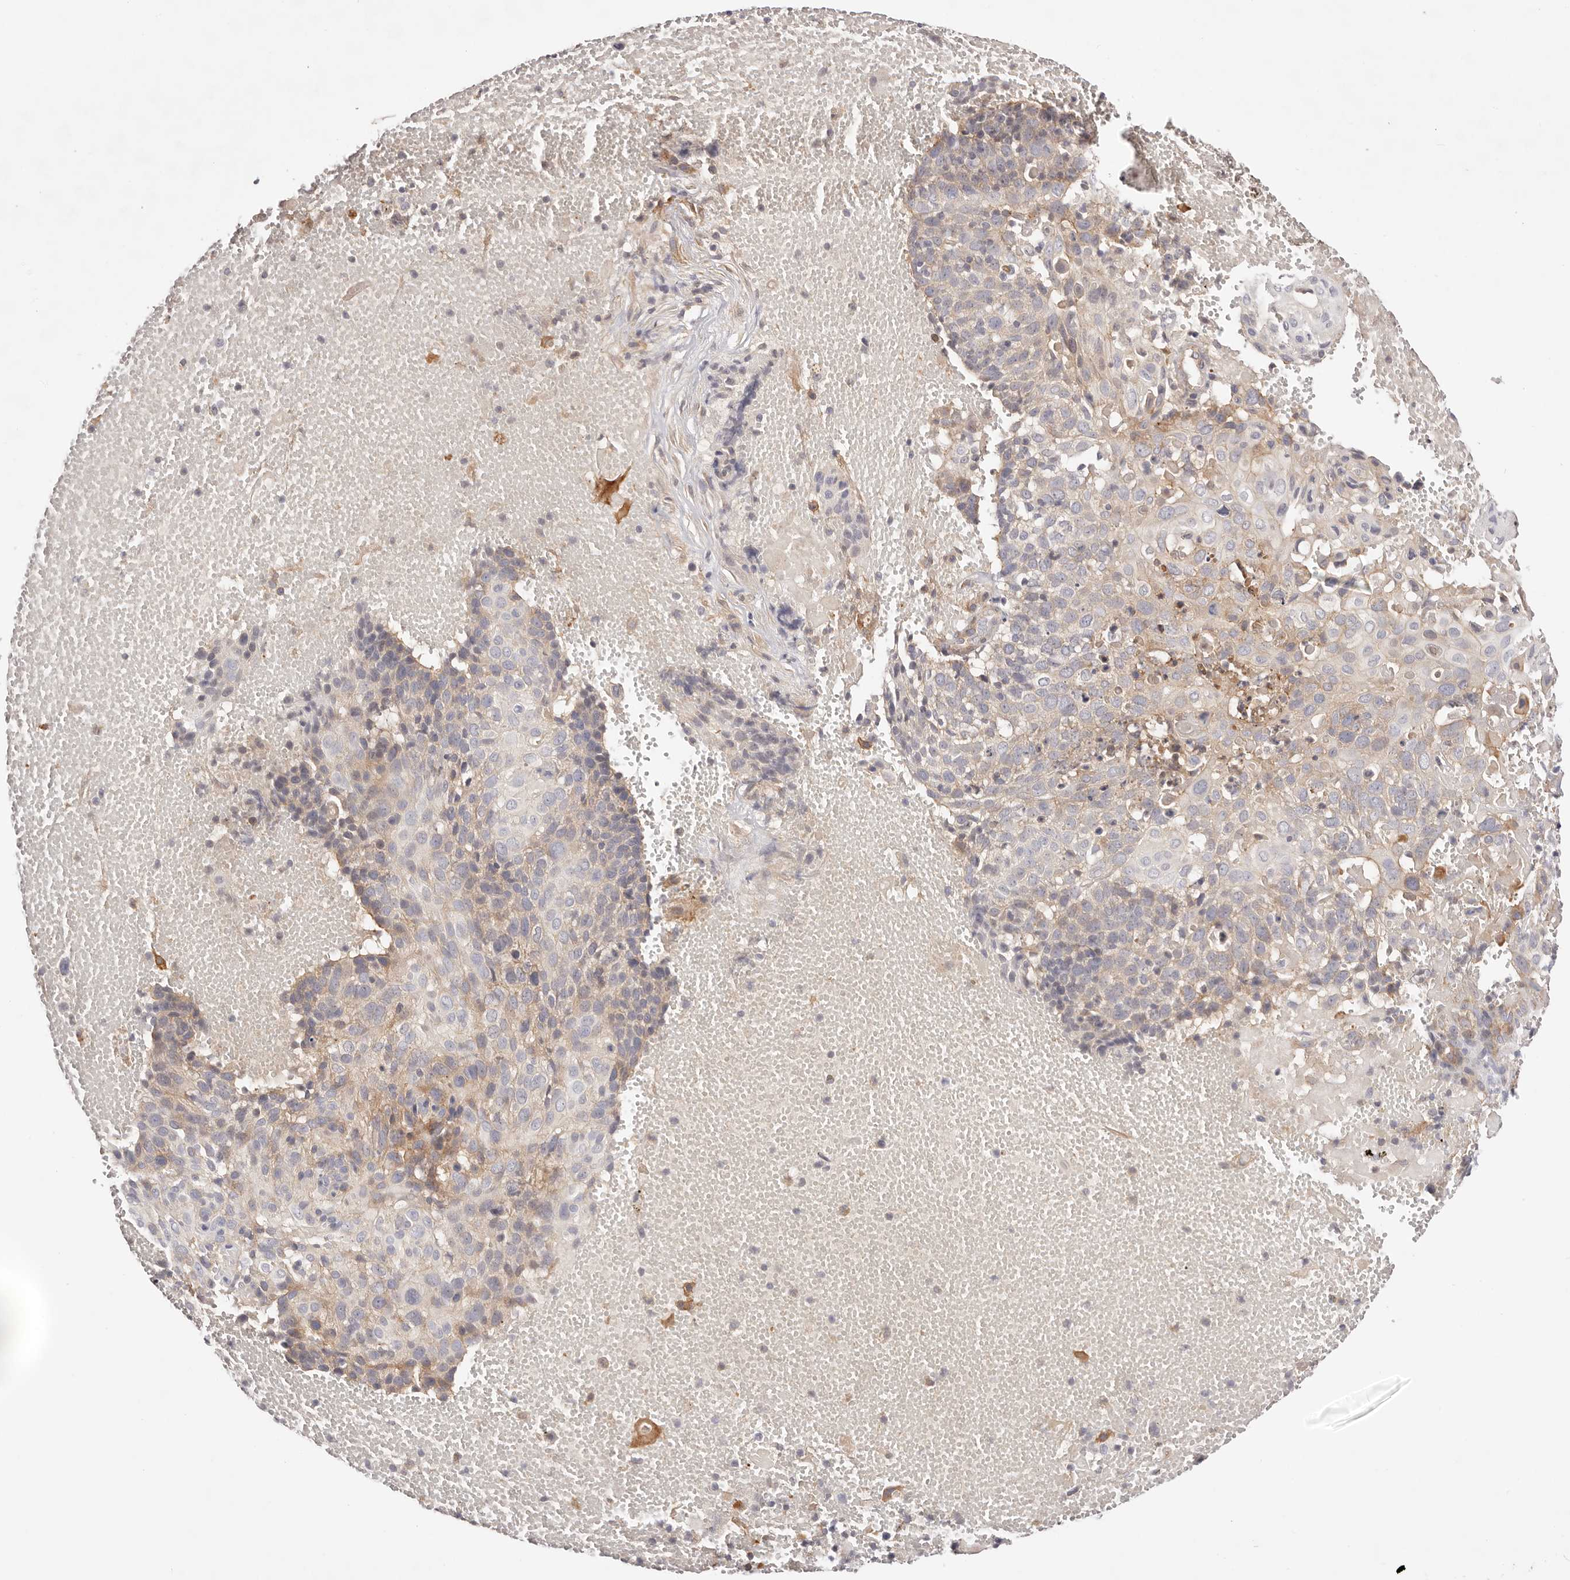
{"staining": {"intensity": "weak", "quantity": "25%-75%", "location": "cytoplasmic/membranous"}, "tissue": "cervical cancer", "cell_type": "Tumor cells", "image_type": "cancer", "snomed": [{"axis": "morphology", "description": "Squamous cell carcinoma, NOS"}, {"axis": "topography", "description": "Cervix"}], "caption": "High-magnification brightfield microscopy of cervical cancer stained with DAB (brown) and counterstained with hematoxylin (blue). tumor cells exhibit weak cytoplasmic/membranous staining is present in about25%-75% of cells. Nuclei are stained in blue.", "gene": "SLC35B2", "patient": {"sex": "female", "age": 74}}